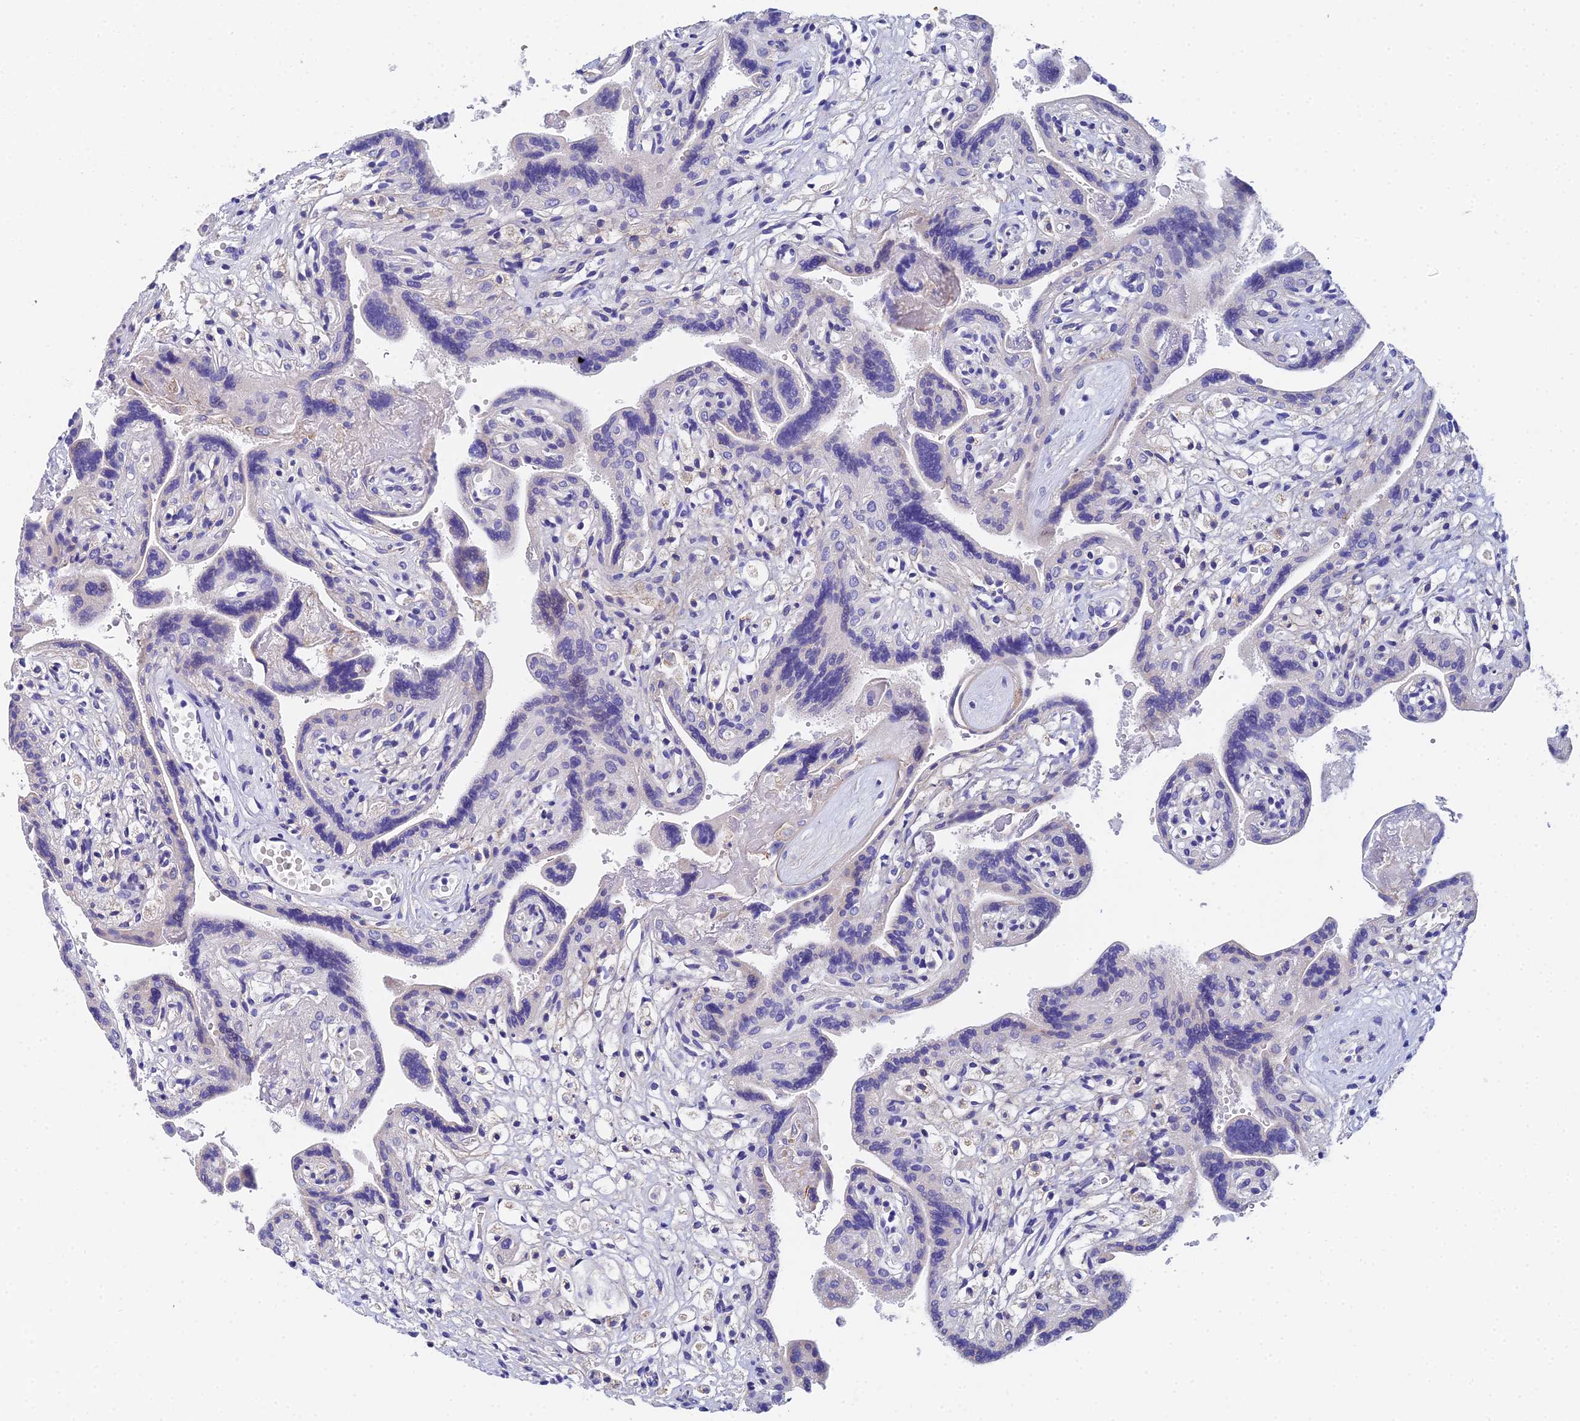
{"staining": {"intensity": "negative", "quantity": "none", "location": "none"}, "tissue": "placenta", "cell_type": "Decidual cells", "image_type": "normal", "snomed": [{"axis": "morphology", "description": "Normal tissue, NOS"}, {"axis": "topography", "description": "Placenta"}], "caption": "This is an IHC image of unremarkable human placenta. There is no positivity in decidual cells.", "gene": "UBE2L3", "patient": {"sex": "female", "age": 37}}